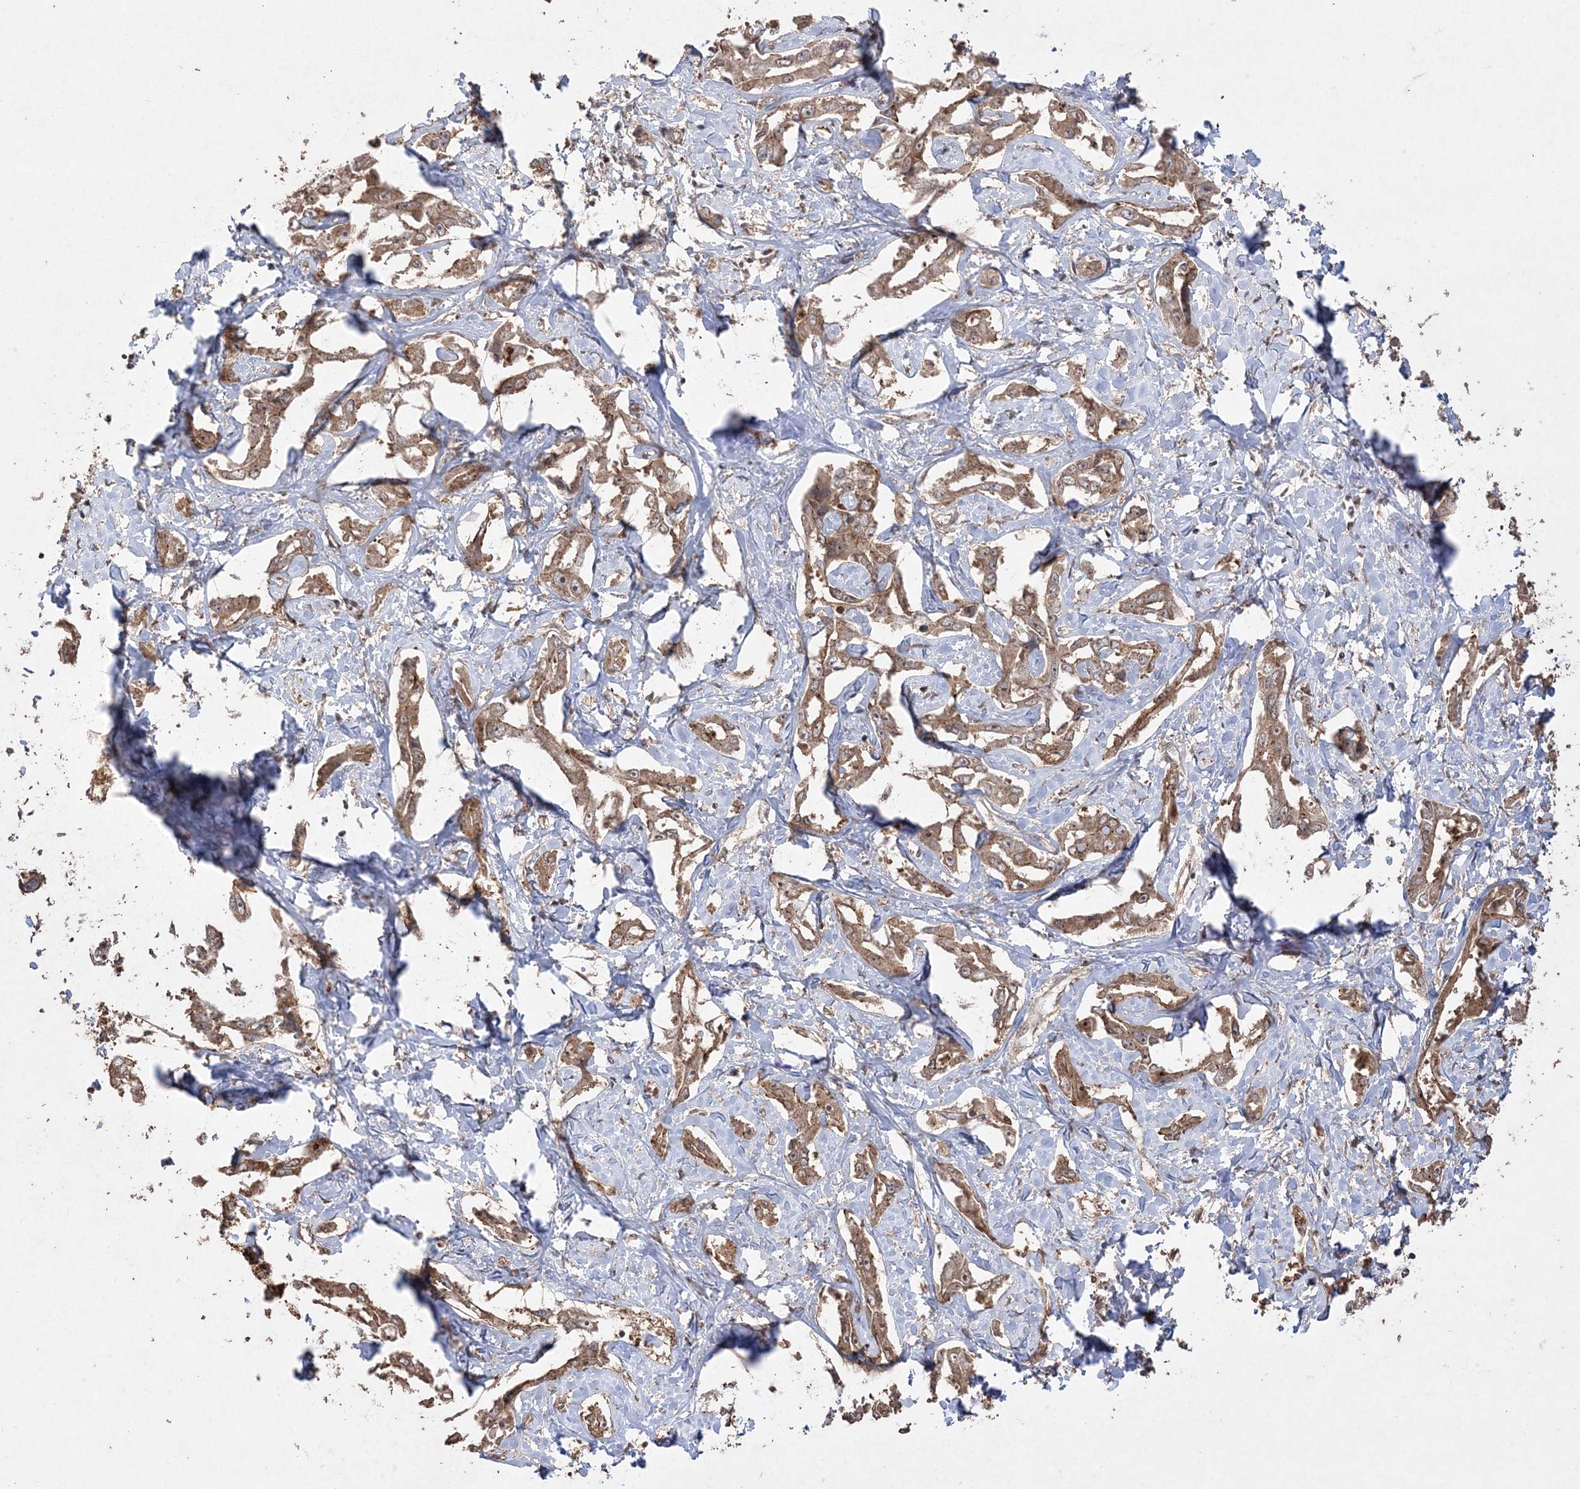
{"staining": {"intensity": "moderate", "quantity": ">75%", "location": "cytoplasmic/membranous"}, "tissue": "liver cancer", "cell_type": "Tumor cells", "image_type": "cancer", "snomed": [{"axis": "morphology", "description": "Cholangiocarcinoma"}, {"axis": "topography", "description": "Liver"}], "caption": "Moderate cytoplasmic/membranous positivity is identified in approximately >75% of tumor cells in cholangiocarcinoma (liver).", "gene": "EHHADH", "patient": {"sex": "male", "age": 59}}